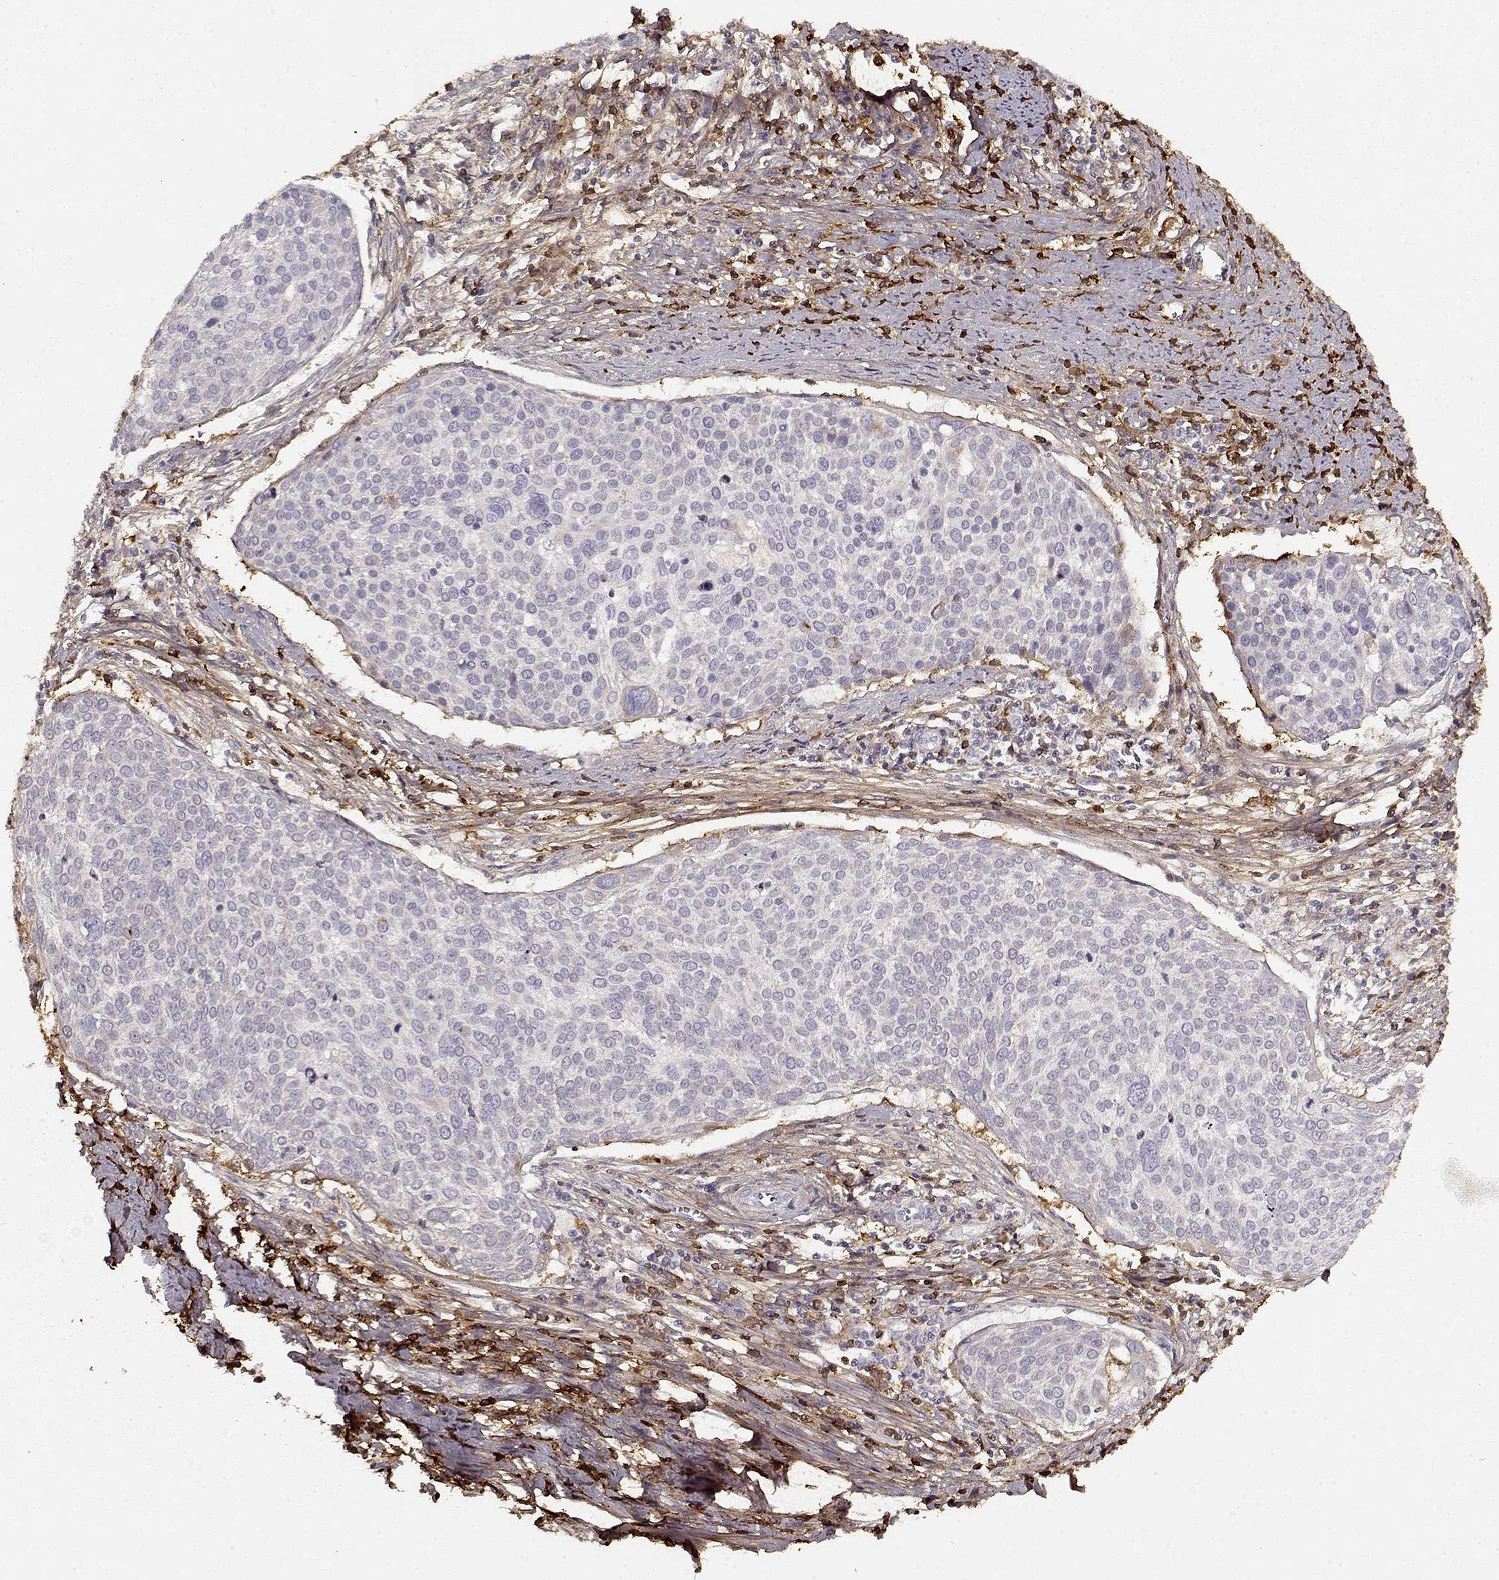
{"staining": {"intensity": "negative", "quantity": "none", "location": "none"}, "tissue": "cervical cancer", "cell_type": "Tumor cells", "image_type": "cancer", "snomed": [{"axis": "morphology", "description": "Squamous cell carcinoma, NOS"}, {"axis": "topography", "description": "Cervix"}], "caption": "DAB (3,3'-diaminobenzidine) immunohistochemical staining of human cervical cancer displays no significant positivity in tumor cells. Brightfield microscopy of immunohistochemistry stained with DAB (brown) and hematoxylin (blue), captured at high magnification.", "gene": "LUM", "patient": {"sex": "female", "age": 39}}